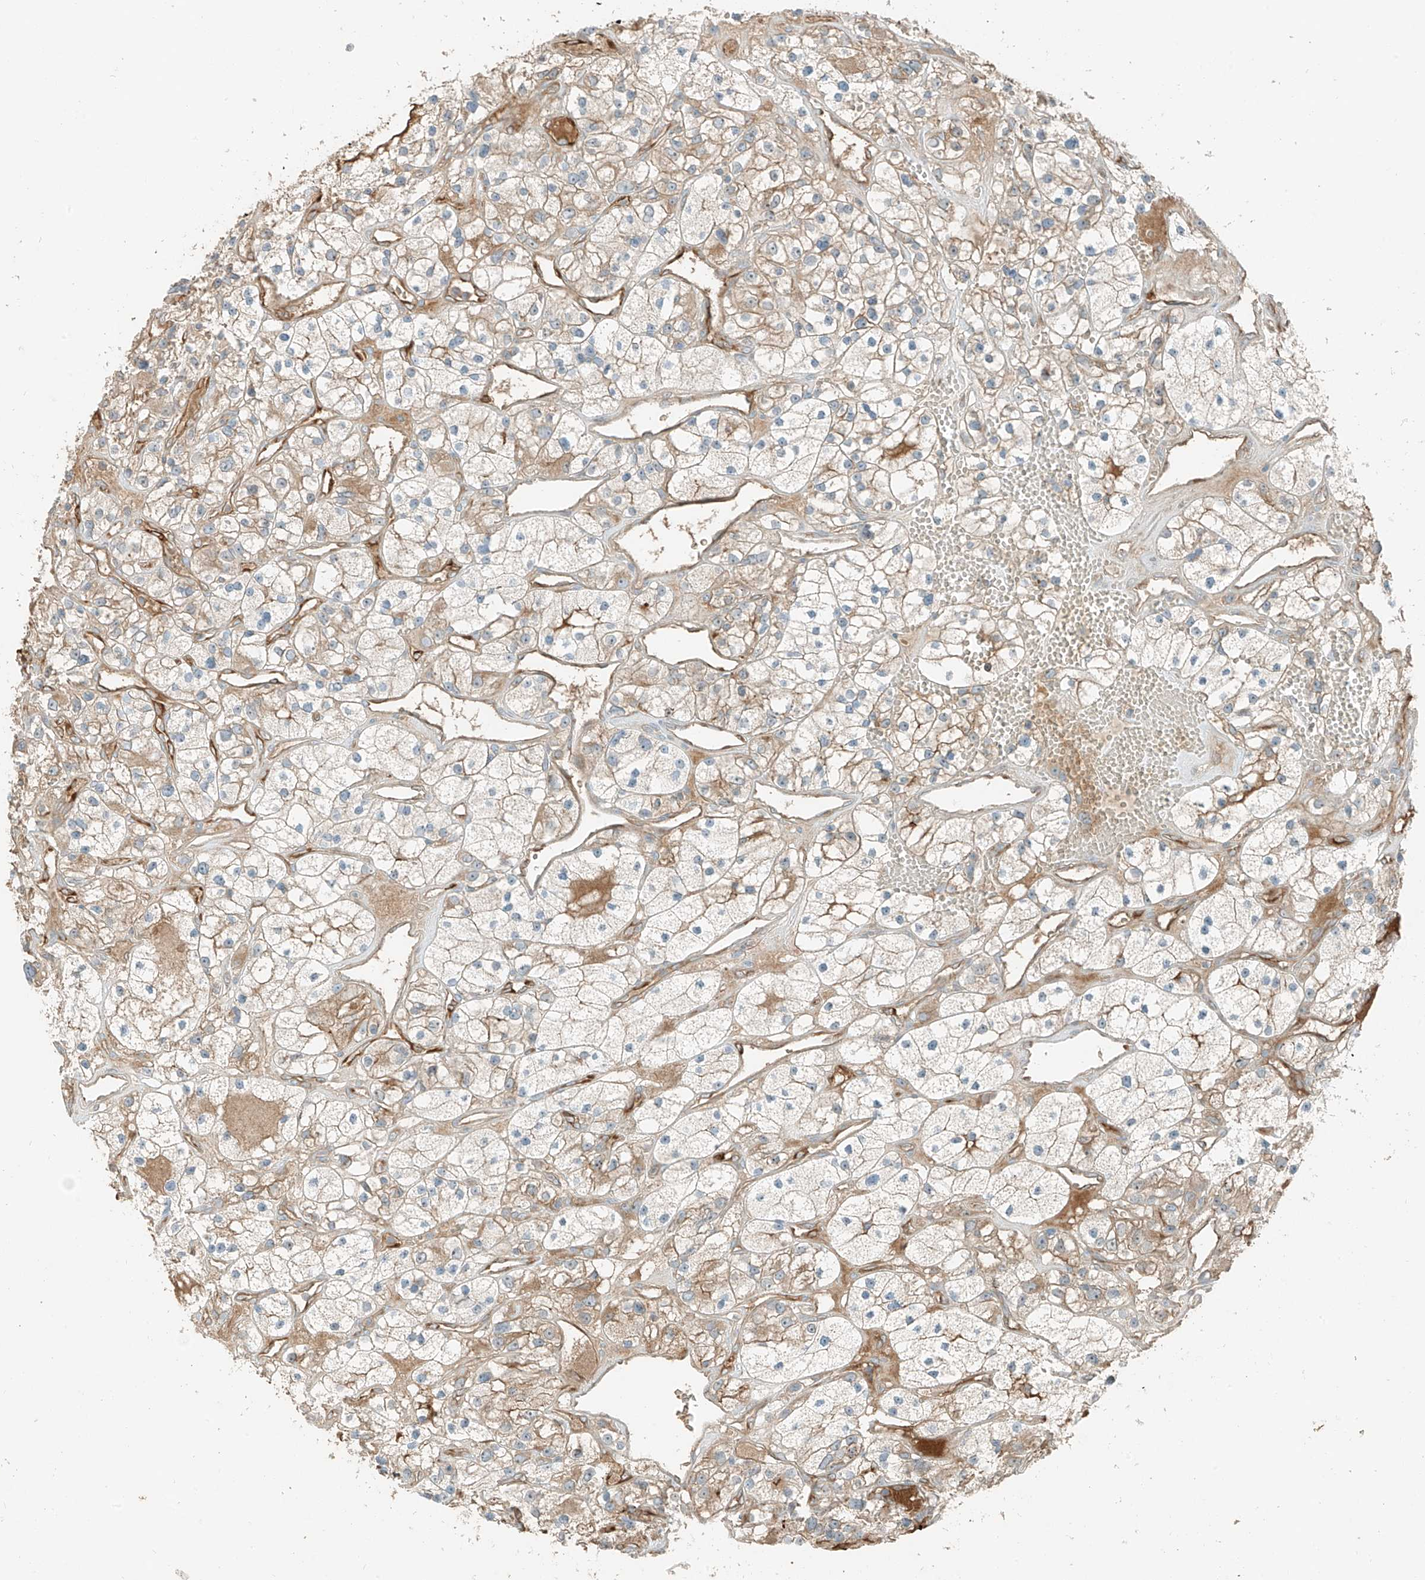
{"staining": {"intensity": "moderate", "quantity": "<25%", "location": "cytoplasmic/membranous"}, "tissue": "renal cancer", "cell_type": "Tumor cells", "image_type": "cancer", "snomed": [{"axis": "morphology", "description": "Adenocarcinoma, NOS"}, {"axis": "topography", "description": "Kidney"}], "caption": "Adenocarcinoma (renal) stained with IHC reveals moderate cytoplasmic/membranous staining in approximately <25% of tumor cells.", "gene": "FSTL1", "patient": {"sex": "female", "age": 57}}